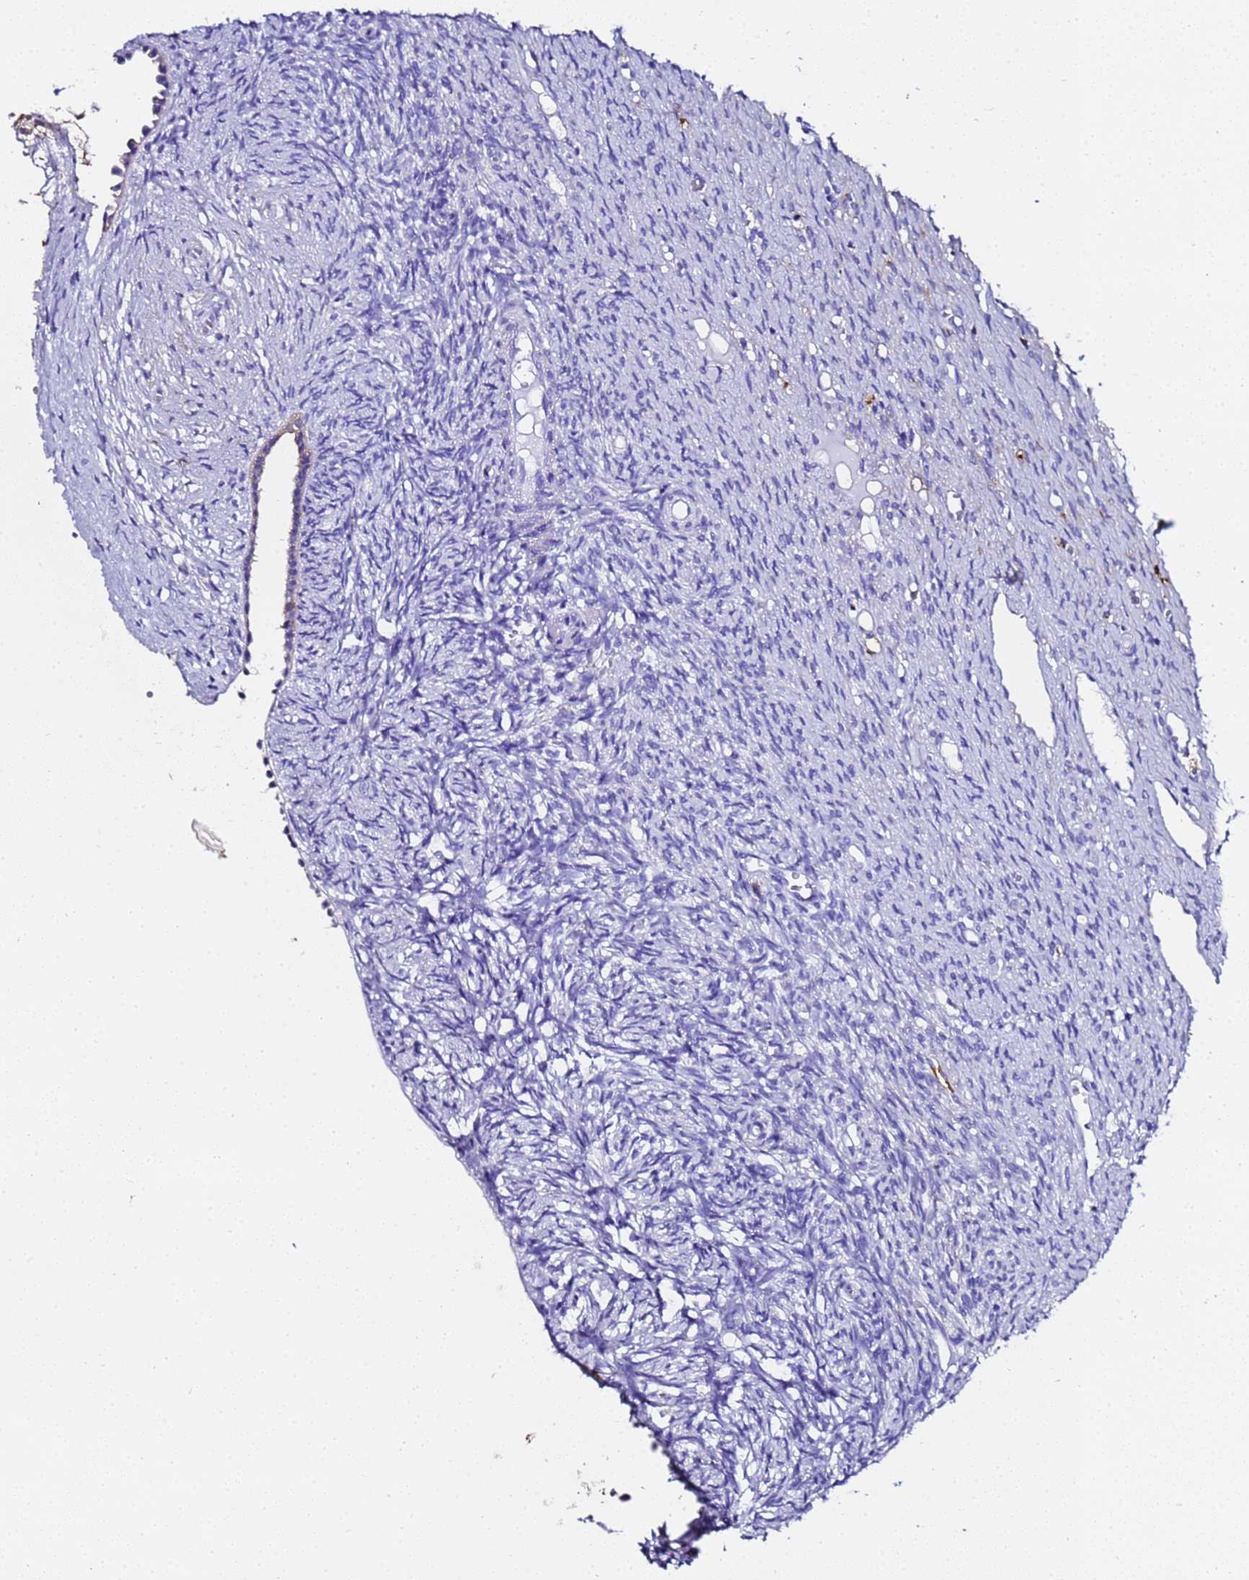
{"staining": {"intensity": "negative", "quantity": "none", "location": "none"}, "tissue": "ovary", "cell_type": "Ovarian stroma cells", "image_type": "normal", "snomed": [{"axis": "morphology", "description": "Normal tissue, NOS"}, {"axis": "topography", "description": "Ovary"}], "caption": "Image shows no protein staining in ovarian stroma cells of unremarkable ovary. The staining was performed using DAB to visualize the protein expression in brown, while the nuclei were stained in blue with hematoxylin (Magnification: 20x).", "gene": "FTL", "patient": {"sex": "female", "age": 51}}